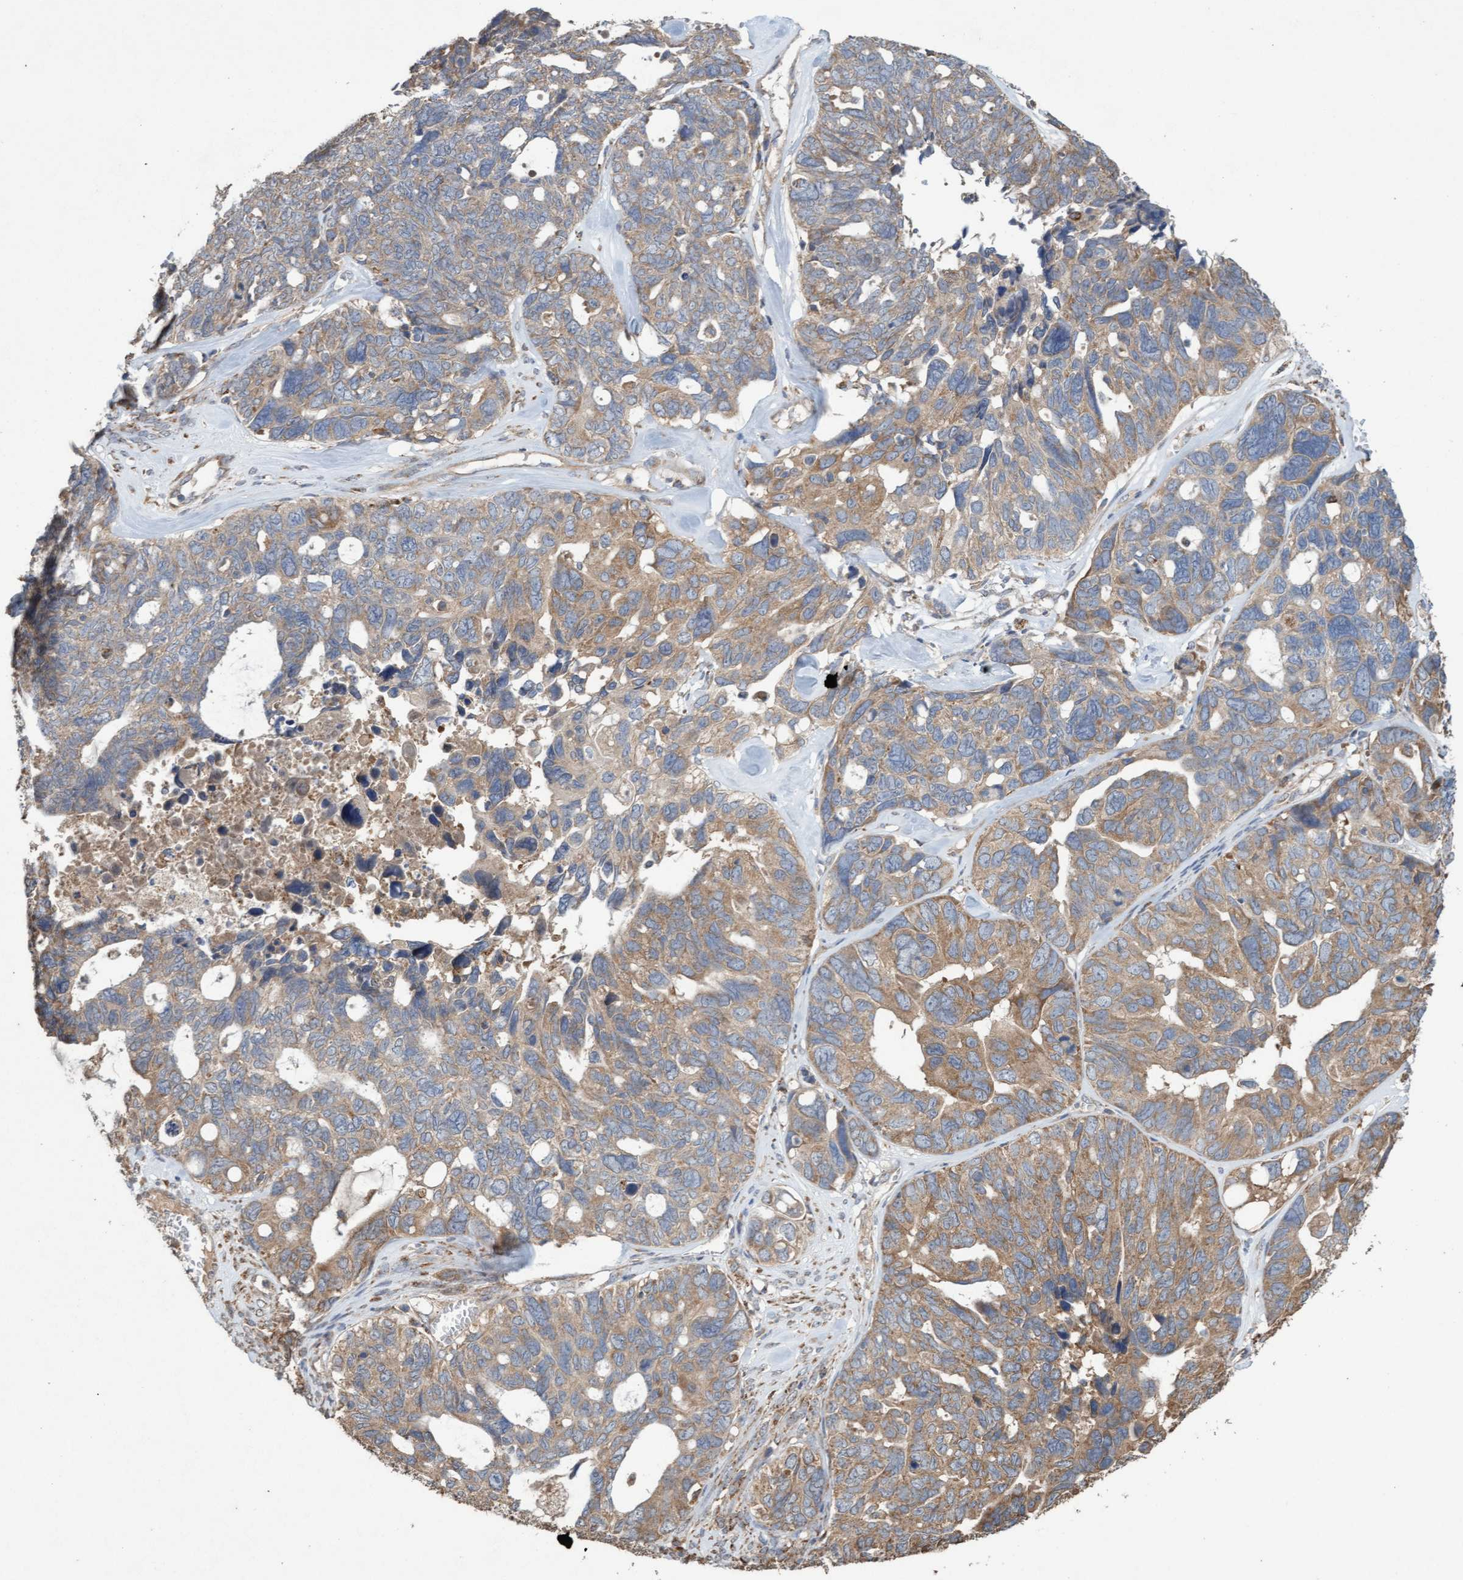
{"staining": {"intensity": "moderate", "quantity": "25%-75%", "location": "cytoplasmic/membranous"}, "tissue": "ovarian cancer", "cell_type": "Tumor cells", "image_type": "cancer", "snomed": [{"axis": "morphology", "description": "Cystadenocarcinoma, serous, NOS"}, {"axis": "topography", "description": "Ovary"}], "caption": "Immunohistochemical staining of human ovarian cancer exhibits medium levels of moderate cytoplasmic/membranous protein expression in approximately 25%-75% of tumor cells.", "gene": "ATPAF2", "patient": {"sex": "female", "age": 79}}